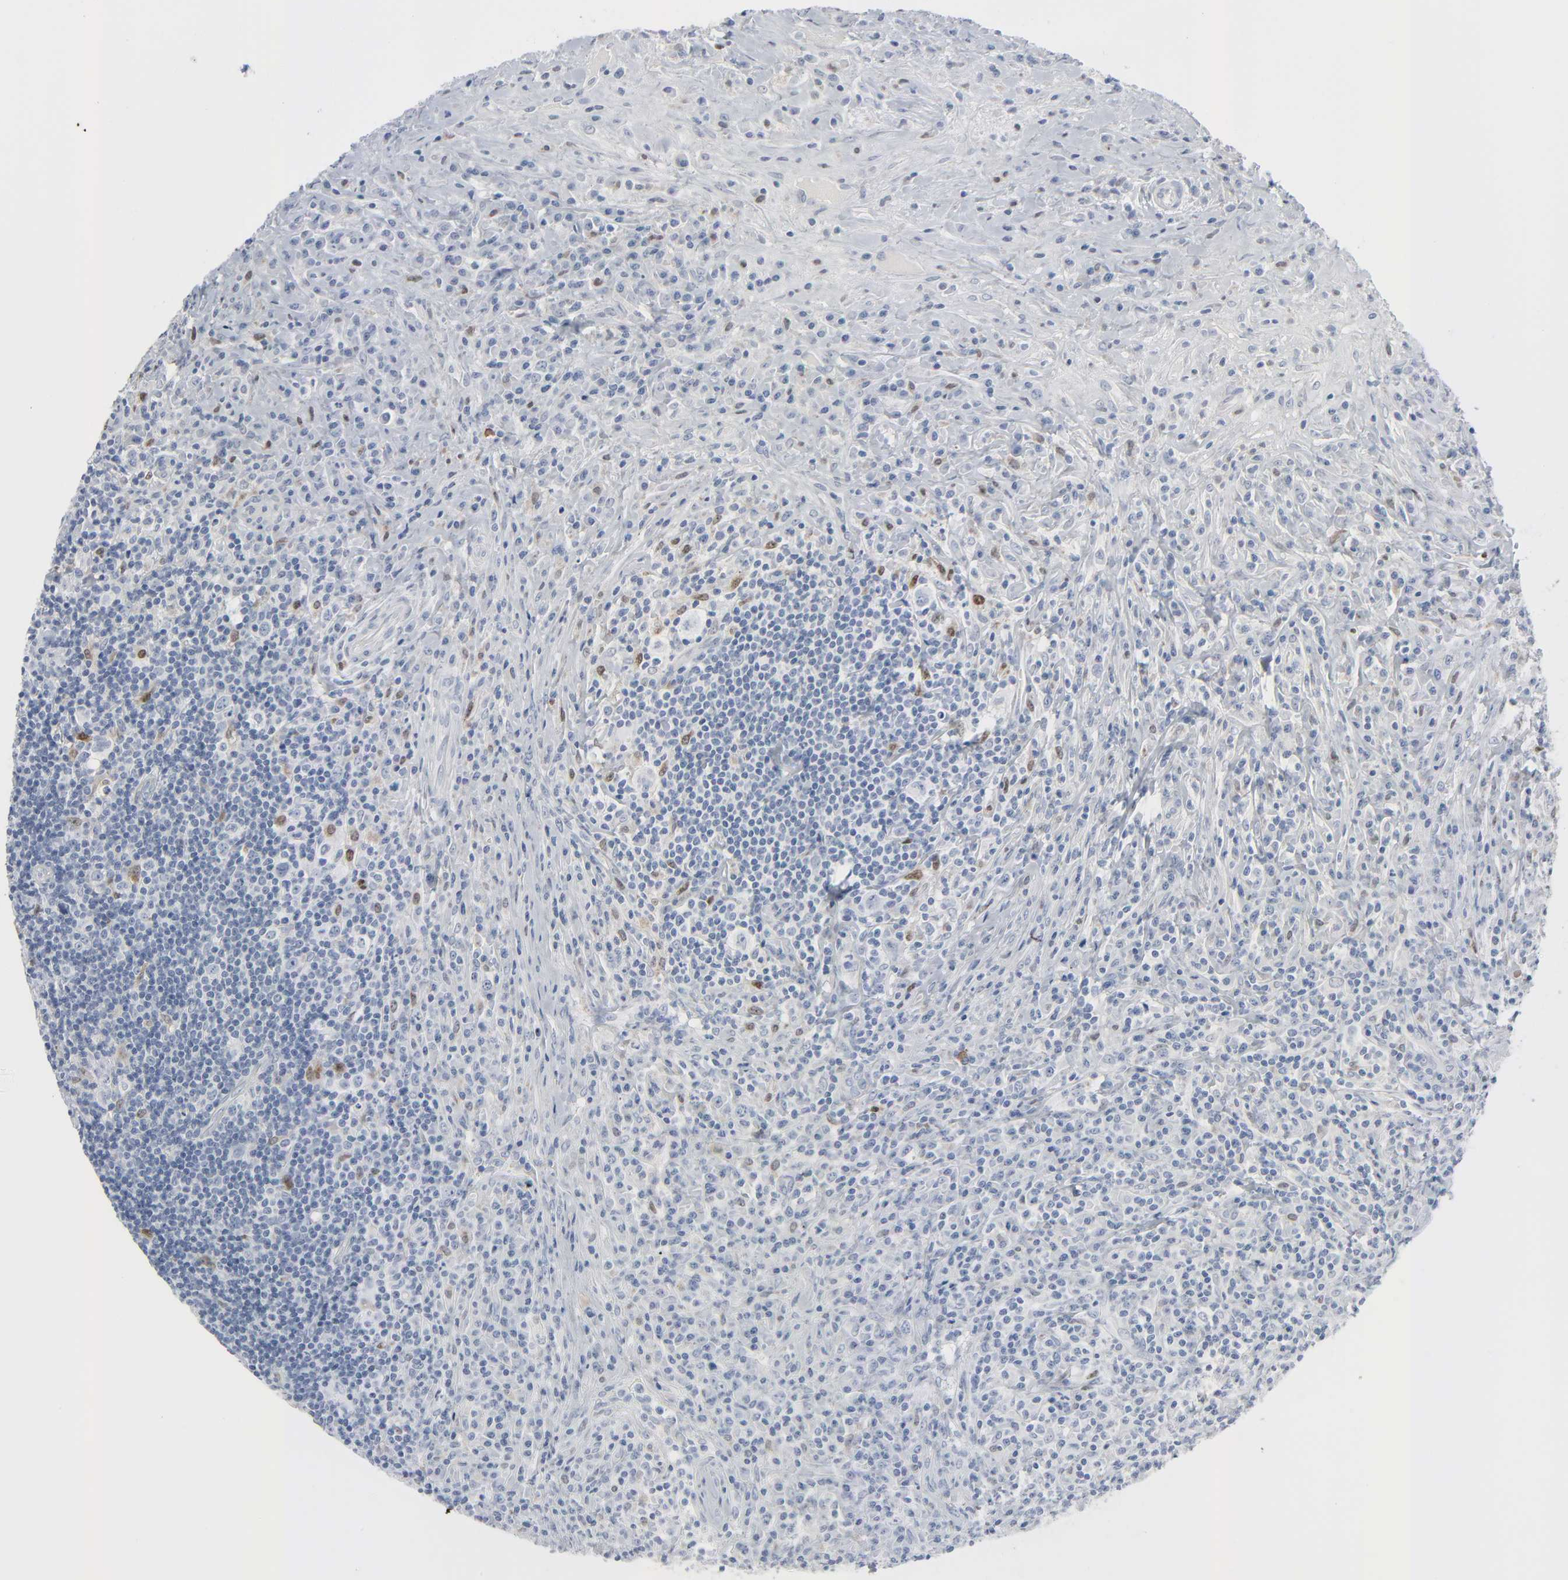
{"staining": {"intensity": "moderate", "quantity": "<25%", "location": "nuclear"}, "tissue": "lymphoma", "cell_type": "Tumor cells", "image_type": "cancer", "snomed": [{"axis": "morphology", "description": "Hodgkin's disease, NOS"}, {"axis": "topography", "description": "Lymph node"}], "caption": "About <25% of tumor cells in lymphoma demonstrate moderate nuclear protein staining as visualized by brown immunohistochemical staining.", "gene": "MITF", "patient": {"sex": "female", "age": 25}}